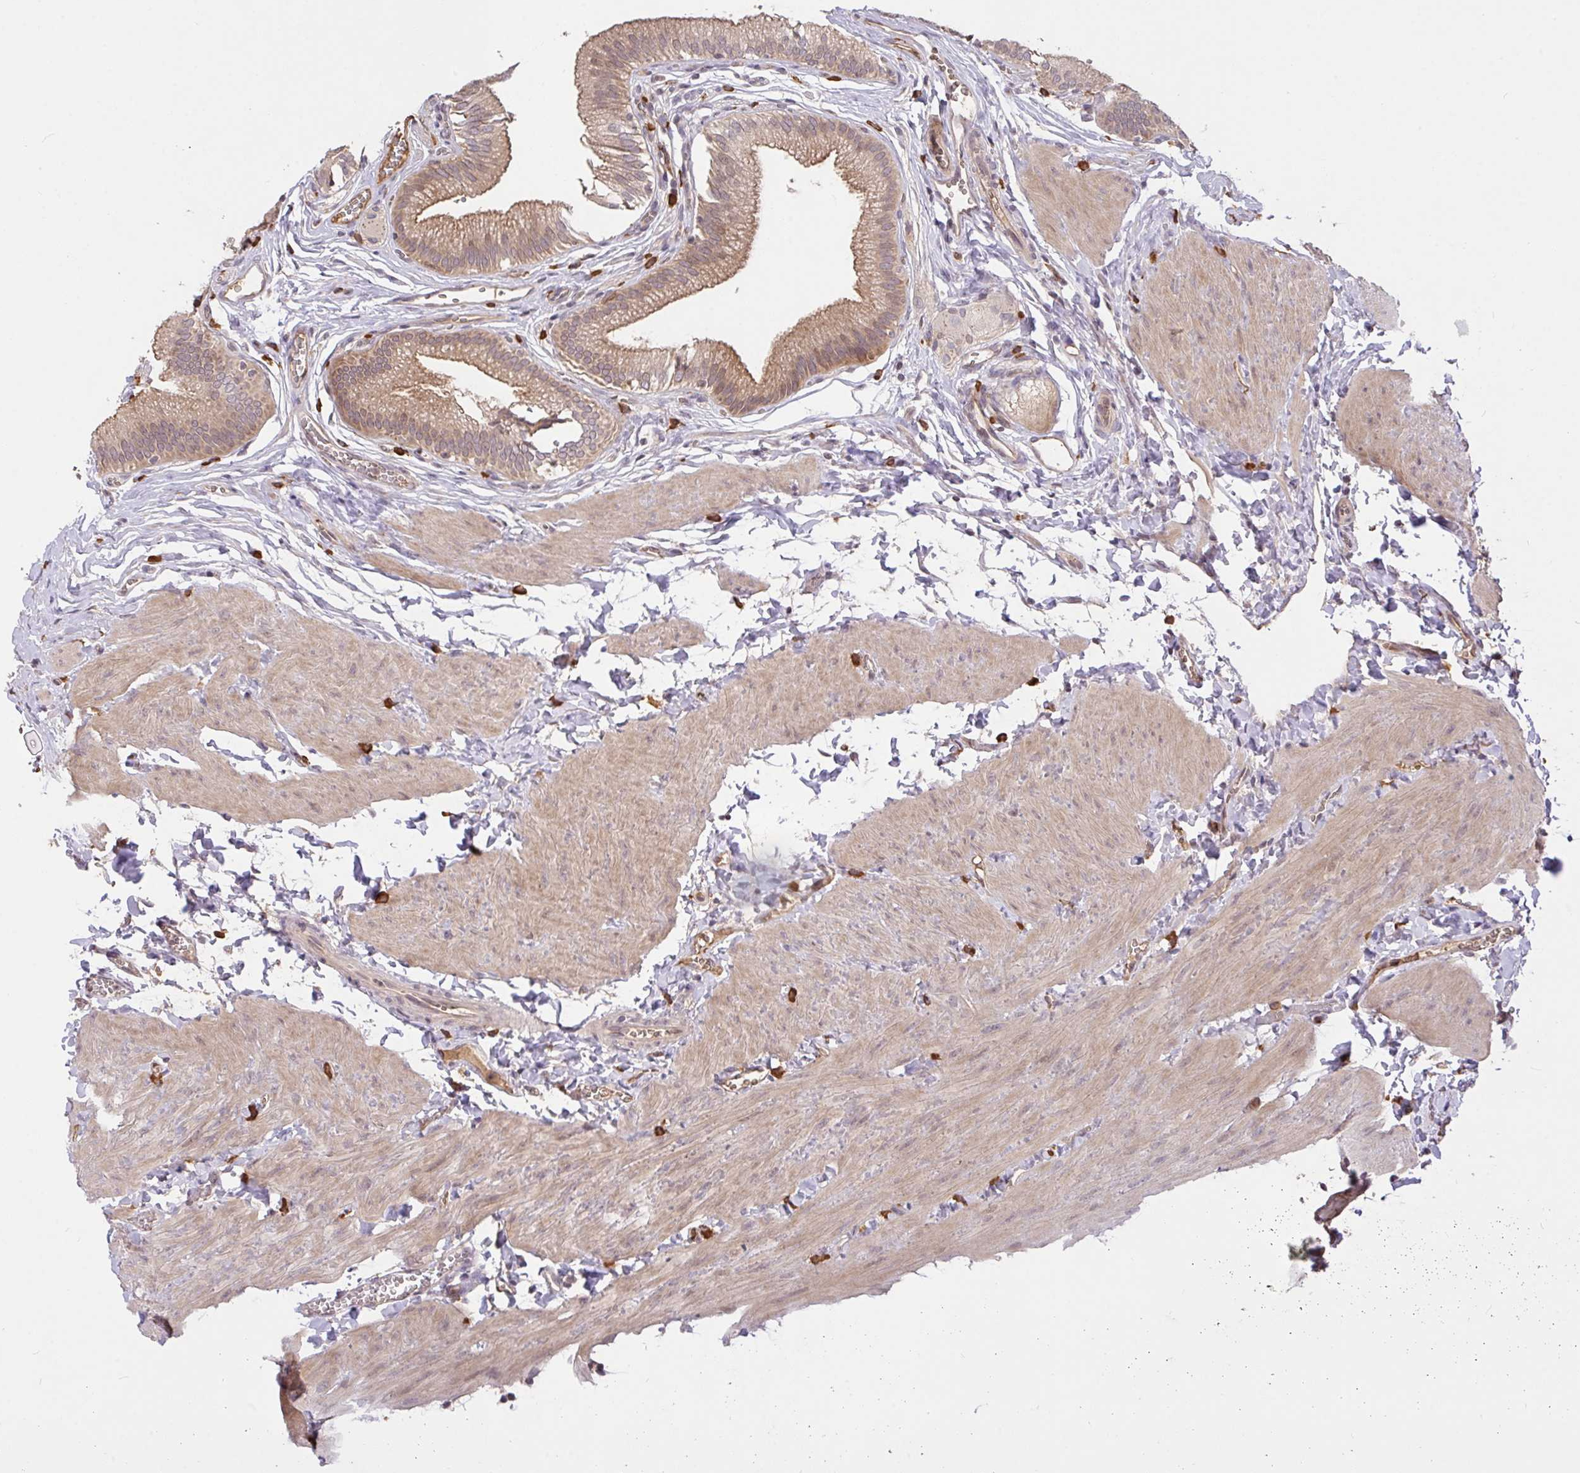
{"staining": {"intensity": "moderate", "quantity": ">75%", "location": "cytoplasmic/membranous,nuclear"}, "tissue": "gallbladder", "cell_type": "Glandular cells", "image_type": "normal", "snomed": [{"axis": "morphology", "description": "Normal tissue, NOS"}, {"axis": "topography", "description": "Gallbladder"}, {"axis": "topography", "description": "Peripheral nerve tissue"}], "caption": "This image reveals immunohistochemistry (IHC) staining of benign gallbladder, with medium moderate cytoplasmic/membranous,nuclear positivity in about >75% of glandular cells.", "gene": "FCER1A", "patient": {"sex": "male", "age": 17}}